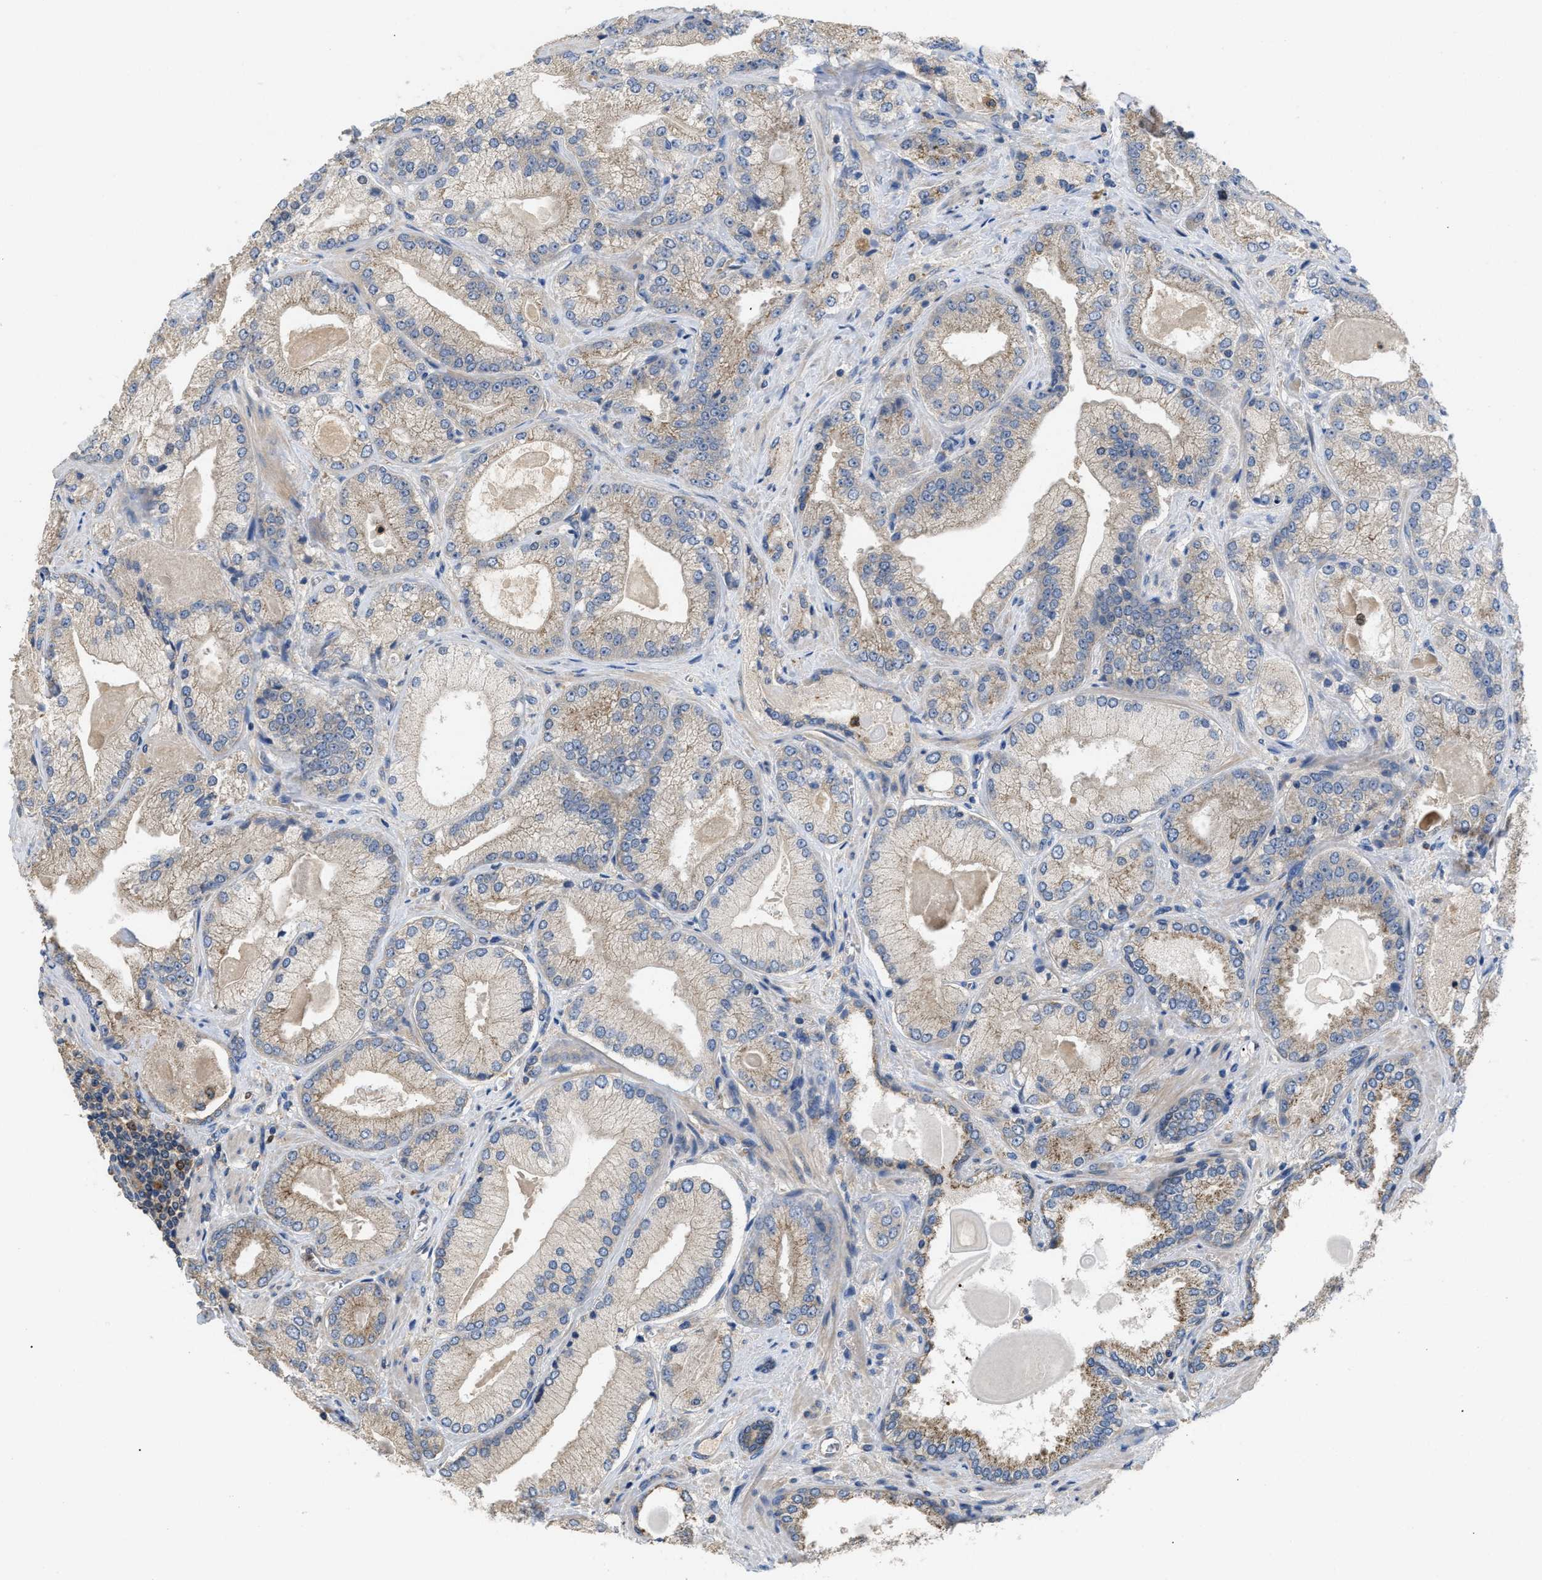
{"staining": {"intensity": "weak", "quantity": ">75%", "location": "cytoplasmic/membranous"}, "tissue": "prostate cancer", "cell_type": "Tumor cells", "image_type": "cancer", "snomed": [{"axis": "morphology", "description": "Adenocarcinoma, Low grade"}, {"axis": "topography", "description": "Prostate"}], "caption": "Immunohistochemistry (IHC) of prostate cancer (low-grade adenocarcinoma) demonstrates low levels of weak cytoplasmic/membranous expression in approximately >75% of tumor cells.", "gene": "RNF216", "patient": {"sex": "male", "age": 65}}